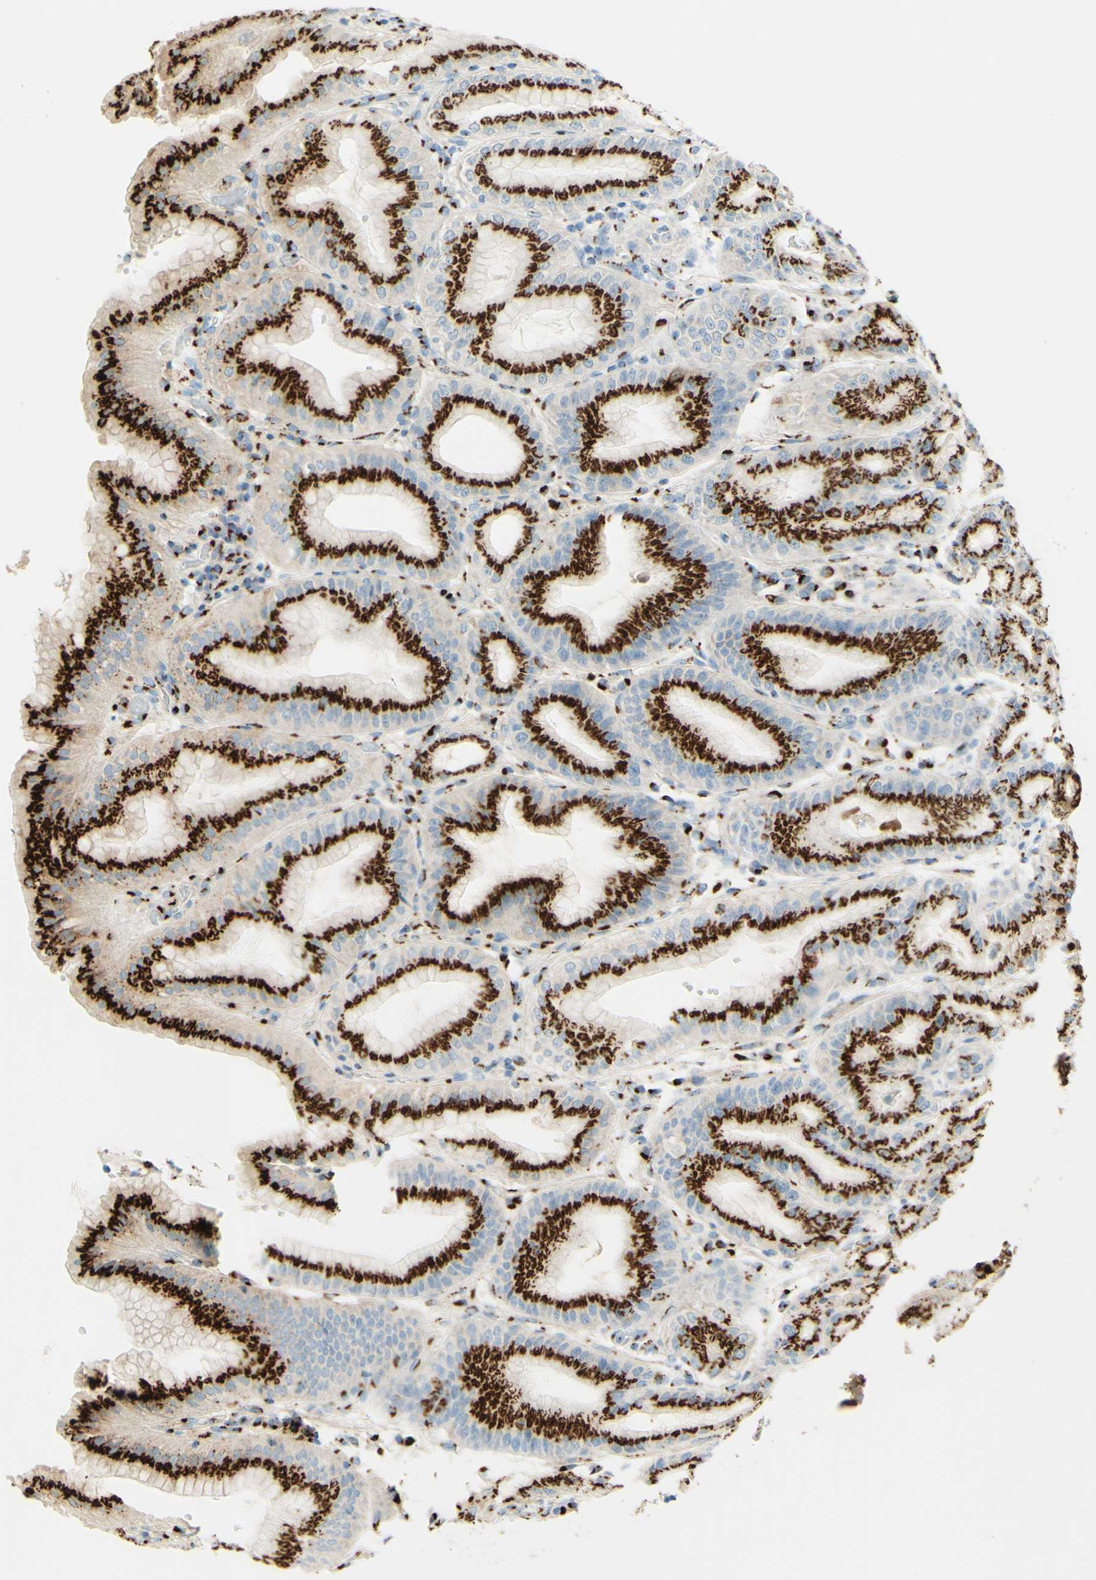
{"staining": {"intensity": "strong", "quantity": ">75%", "location": "cytoplasmic/membranous"}, "tissue": "stomach", "cell_type": "Glandular cells", "image_type": "normal", "snomed": [{"axis": "morphology", "description": "Normal tissue, NOS"}, {"axis": "topography", "description": "Stomach, lower"}], "caption": "The micrograph displays staining of unremarkable stomach, revealing strong cytoplasmic/membranous protein expression (brown color) within glandular cells. Using DAB (brown) and hematoxylin (blue) stains, captured at high magnification using brightfield microscopy.", "gene": "GOLGB1", "patient": {"sex": "male", "age": 71}}